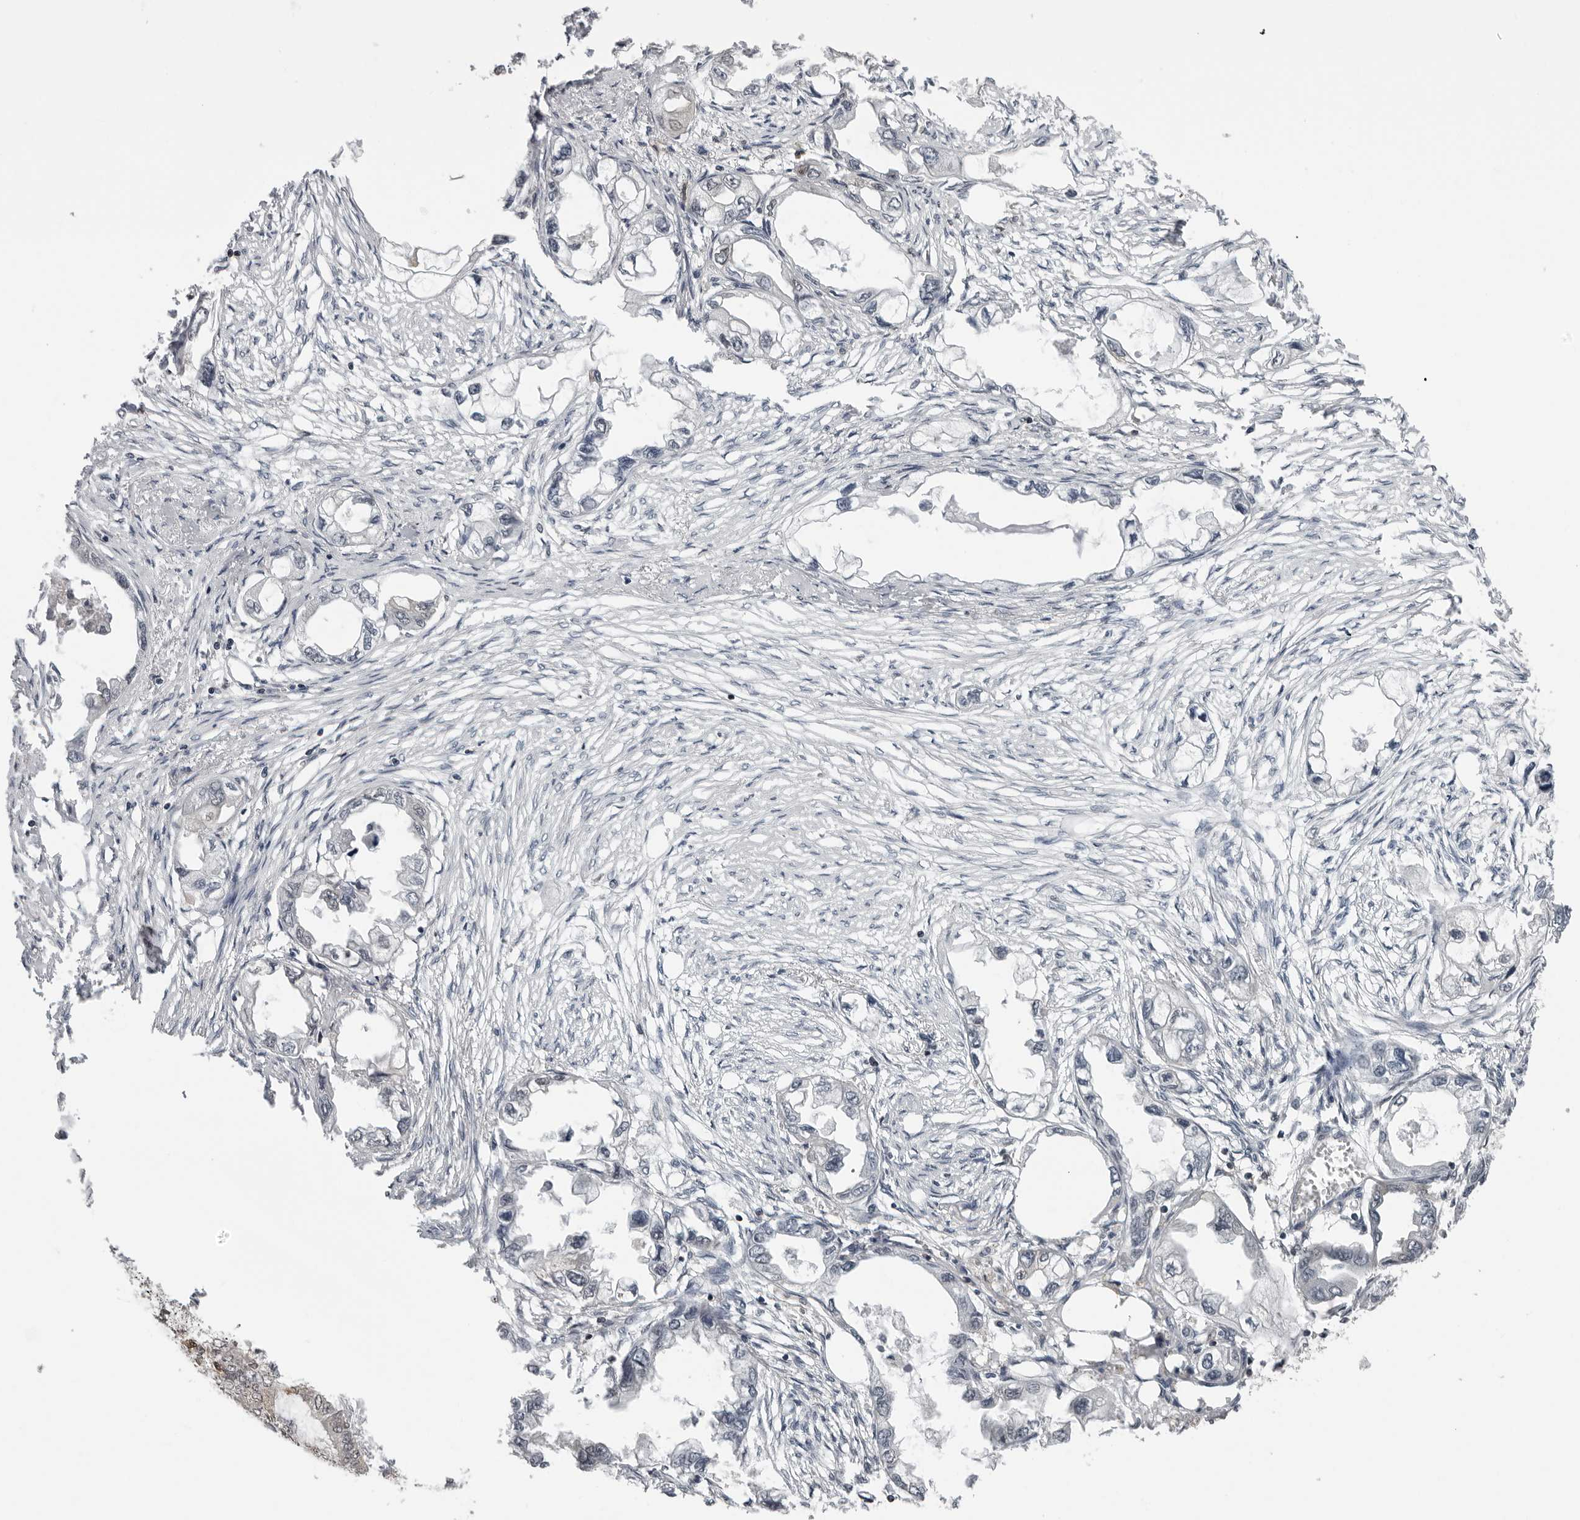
{"staining": {"intensity": "negative", "quantity": "none", "location": "none"}, "tissue": "endometrial cancer", "cell_type": "Tumor cells", "image_type": "cancer", "snomed": [{"axis": "morphology", "description": "Adenocarcinoma, NOS"}, {"axis": "morphology", "description": "Adenocarcinoma, metastatic, NOS"}, {"axis": "topography", "description": "Adipose tissue"}, {"axis": "topography", "description": "Endometrium"}], "caption": "High magnification brightfield microscopy of endometrial metastatic adenocarcinoma stained with DAB (brown) and counterstained with hematoxylin (blue): tumor cells show no significant positivity. Nuclei are stained in blue.", "gene": "HSPH1", "patient": {"sex": "female", "age": 67}}